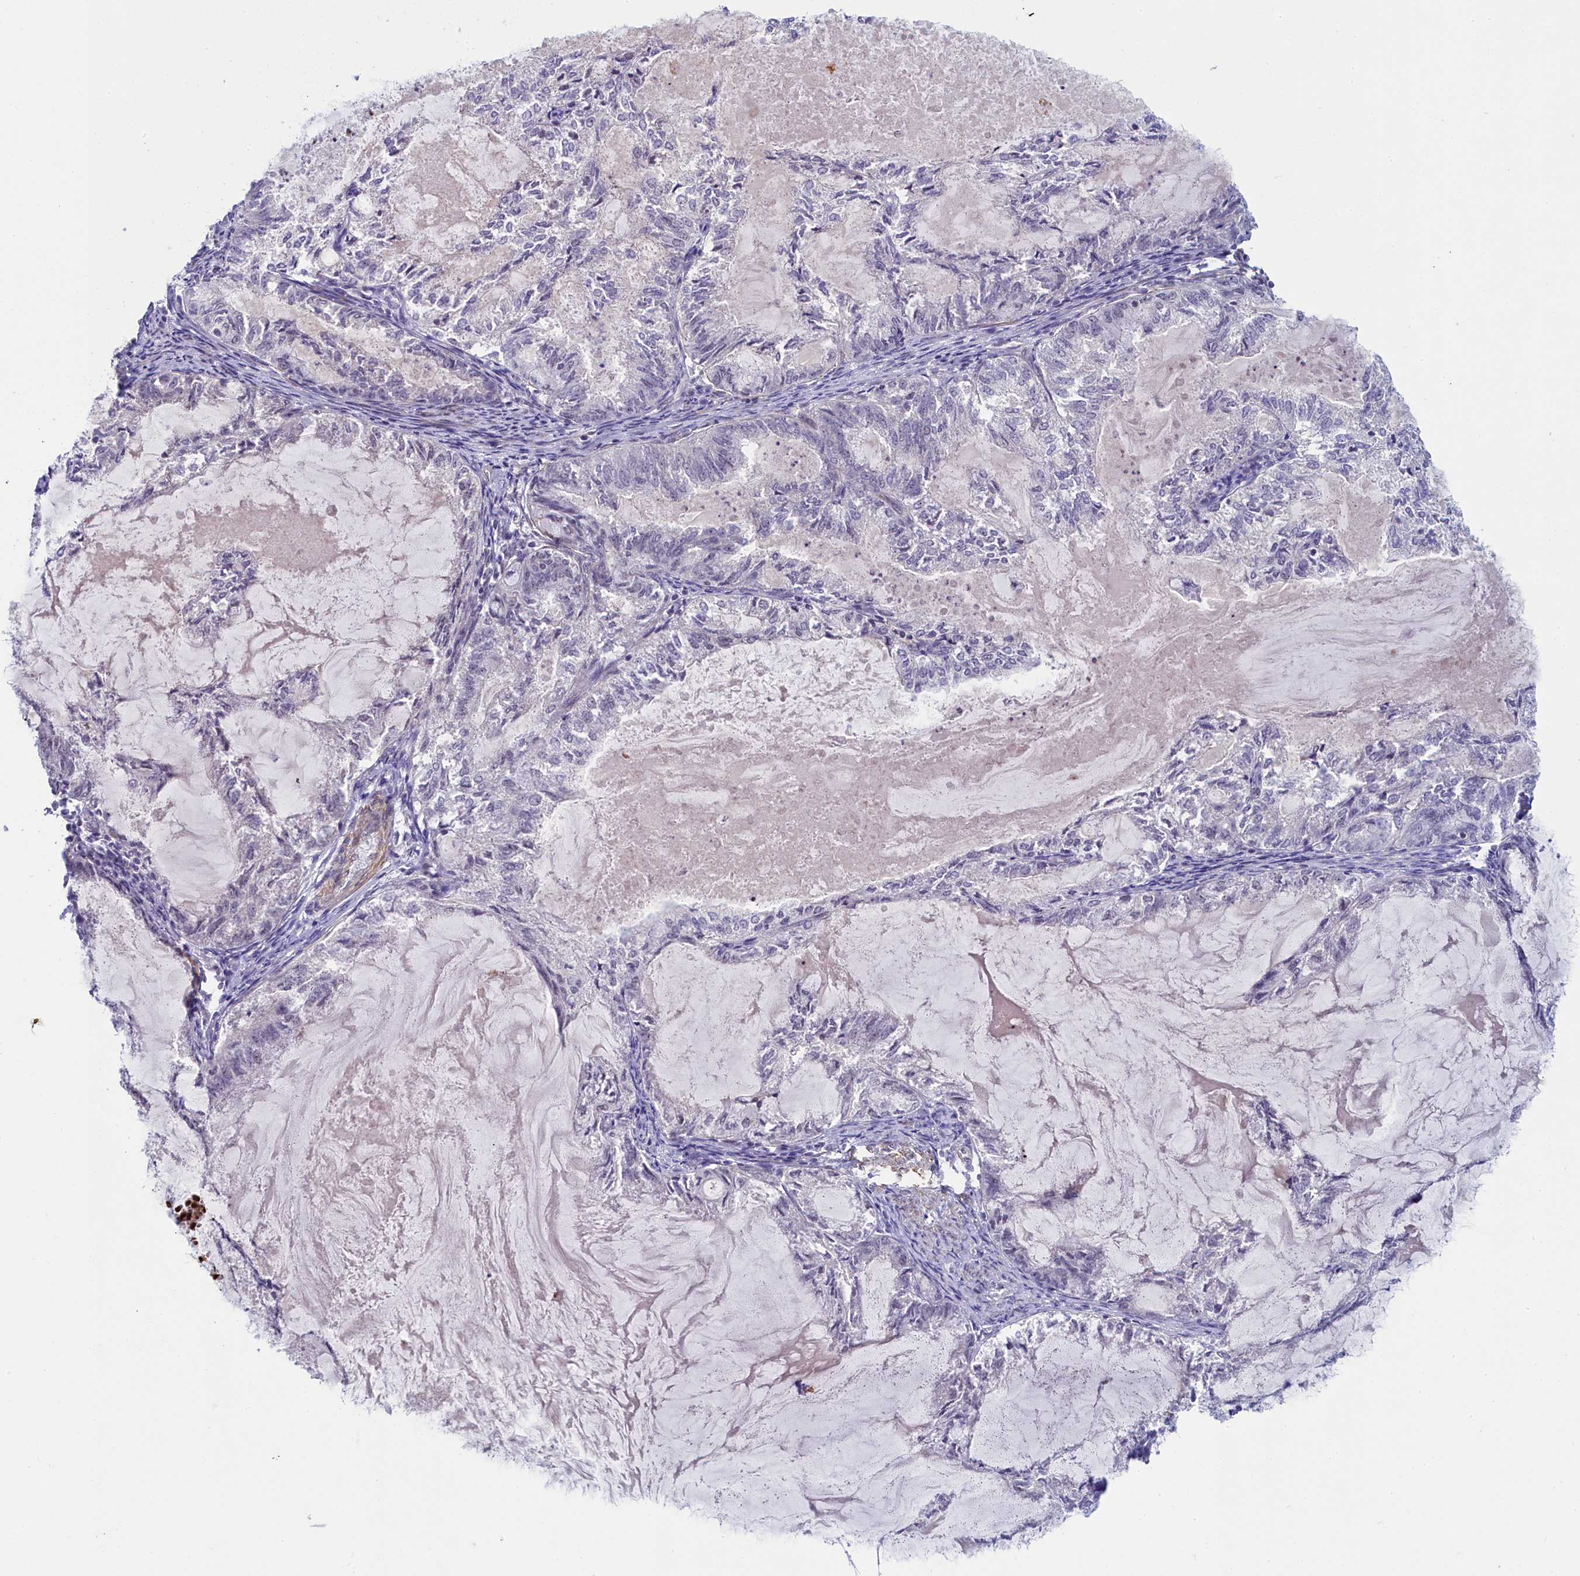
{"staining": {"intensity": "weak", "quantity": "<25%", "location": "cytoplasmic/membranous,nuclear"}, "tissue": "endometrial cancer", "cell_type": "Tumor cells", "image_type": "cancer", "snomed": [{"axis": "morphology", "description": "Adenocarcinoma, NOS"}, {"axis": "topography", "description": "Endometrium"}], "caption": "This is an immunohistochemistry (IHC) micrograph of human adenocarcinoma (endometrial). There is no positivity in tumor cells.", "gene": "INTS14", "patient": {"sex": "female", "age": 86}}